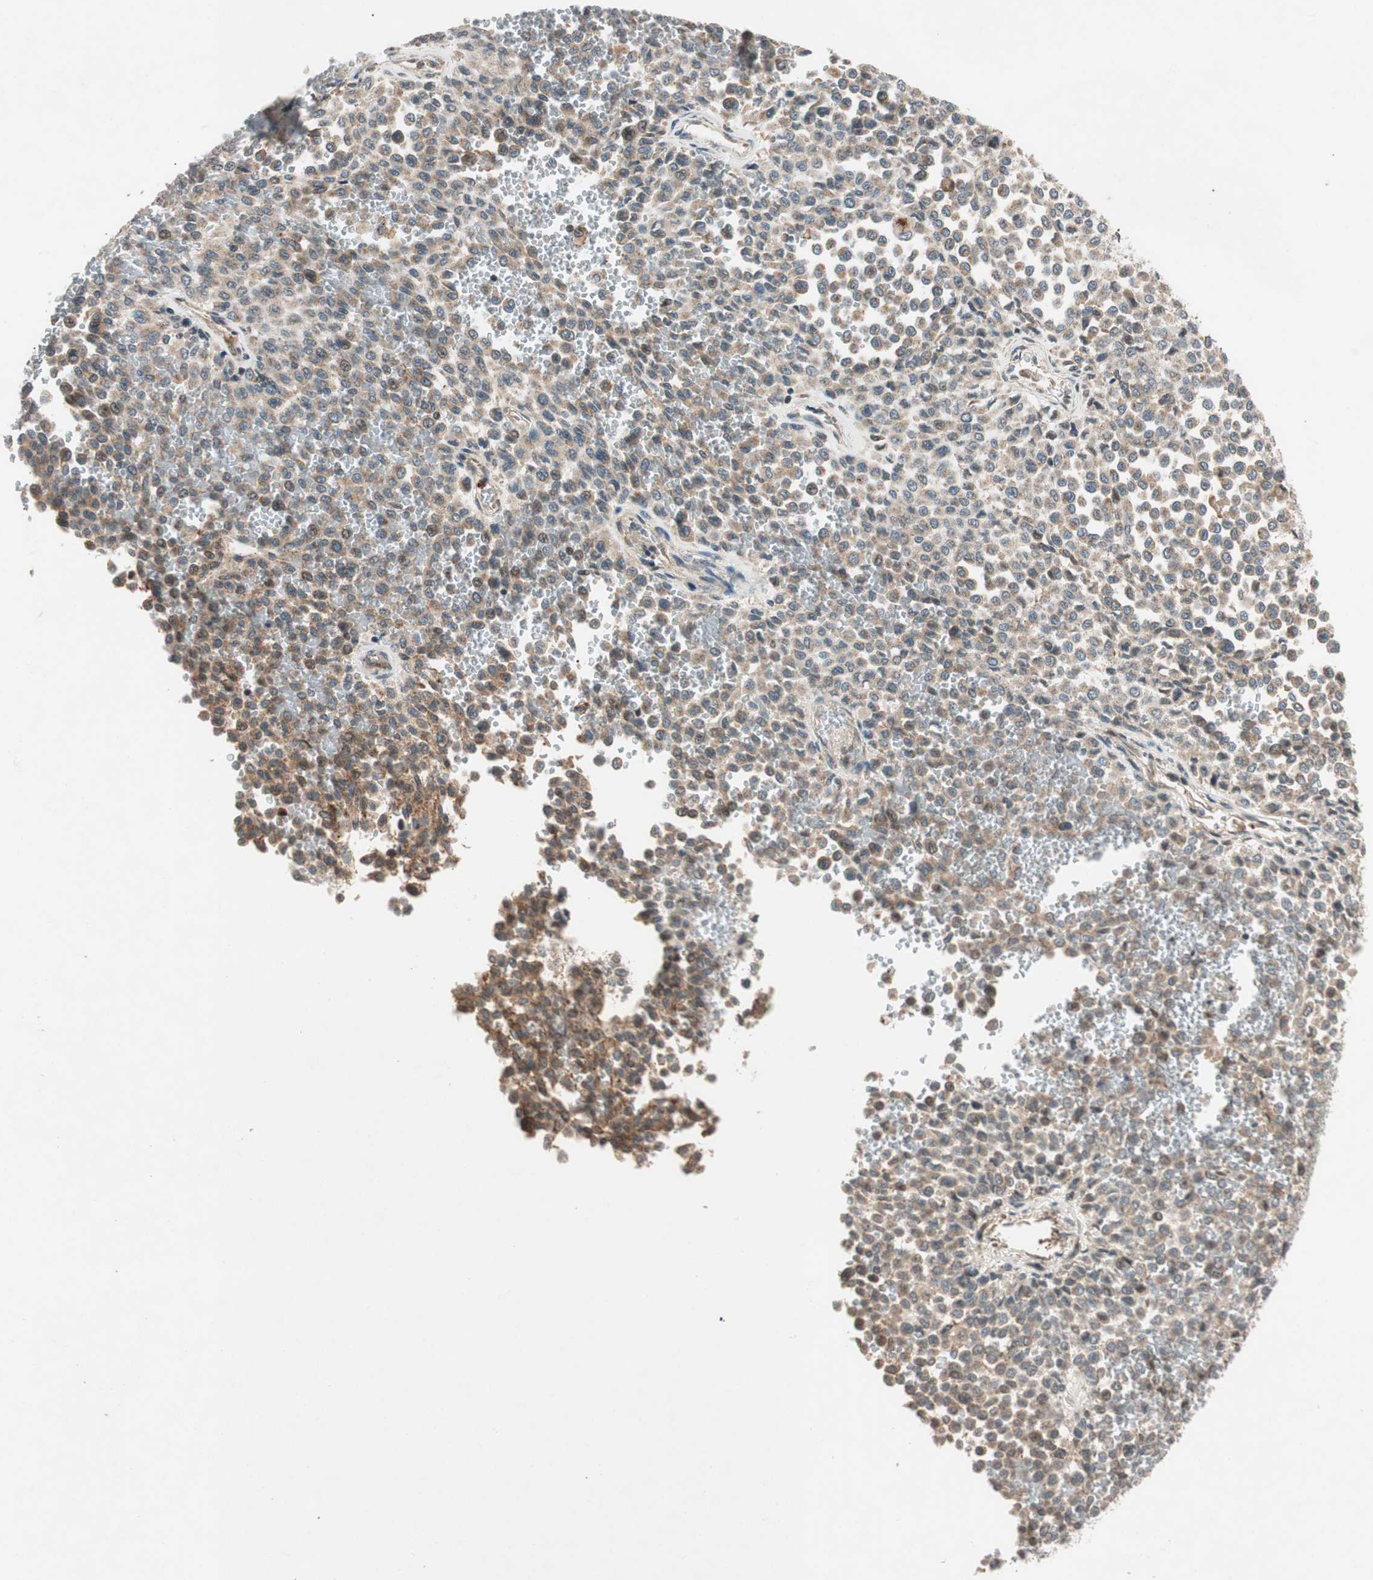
{"staining": {"intensity": "moderate", "quantity": ">75%", "location": "cytoplasmic/membranous"}, "tissue": "melanoma", "cell_type": "Tumor cells", "image_type": "cancer", "snomed": [{"axis": "morphology", "description": "Malignant melanoma, Metastatic site"}, {"axis": "topography", "description": "Pancreas"}], "caption": "About >75% of tumor cells in human melanoma display moderate cytoplasmic/membranous protein positivity as visualized by brown immunohistochemical staining.", "gene": "GCLM", "patient": {"sex": "female", "age": 30}}